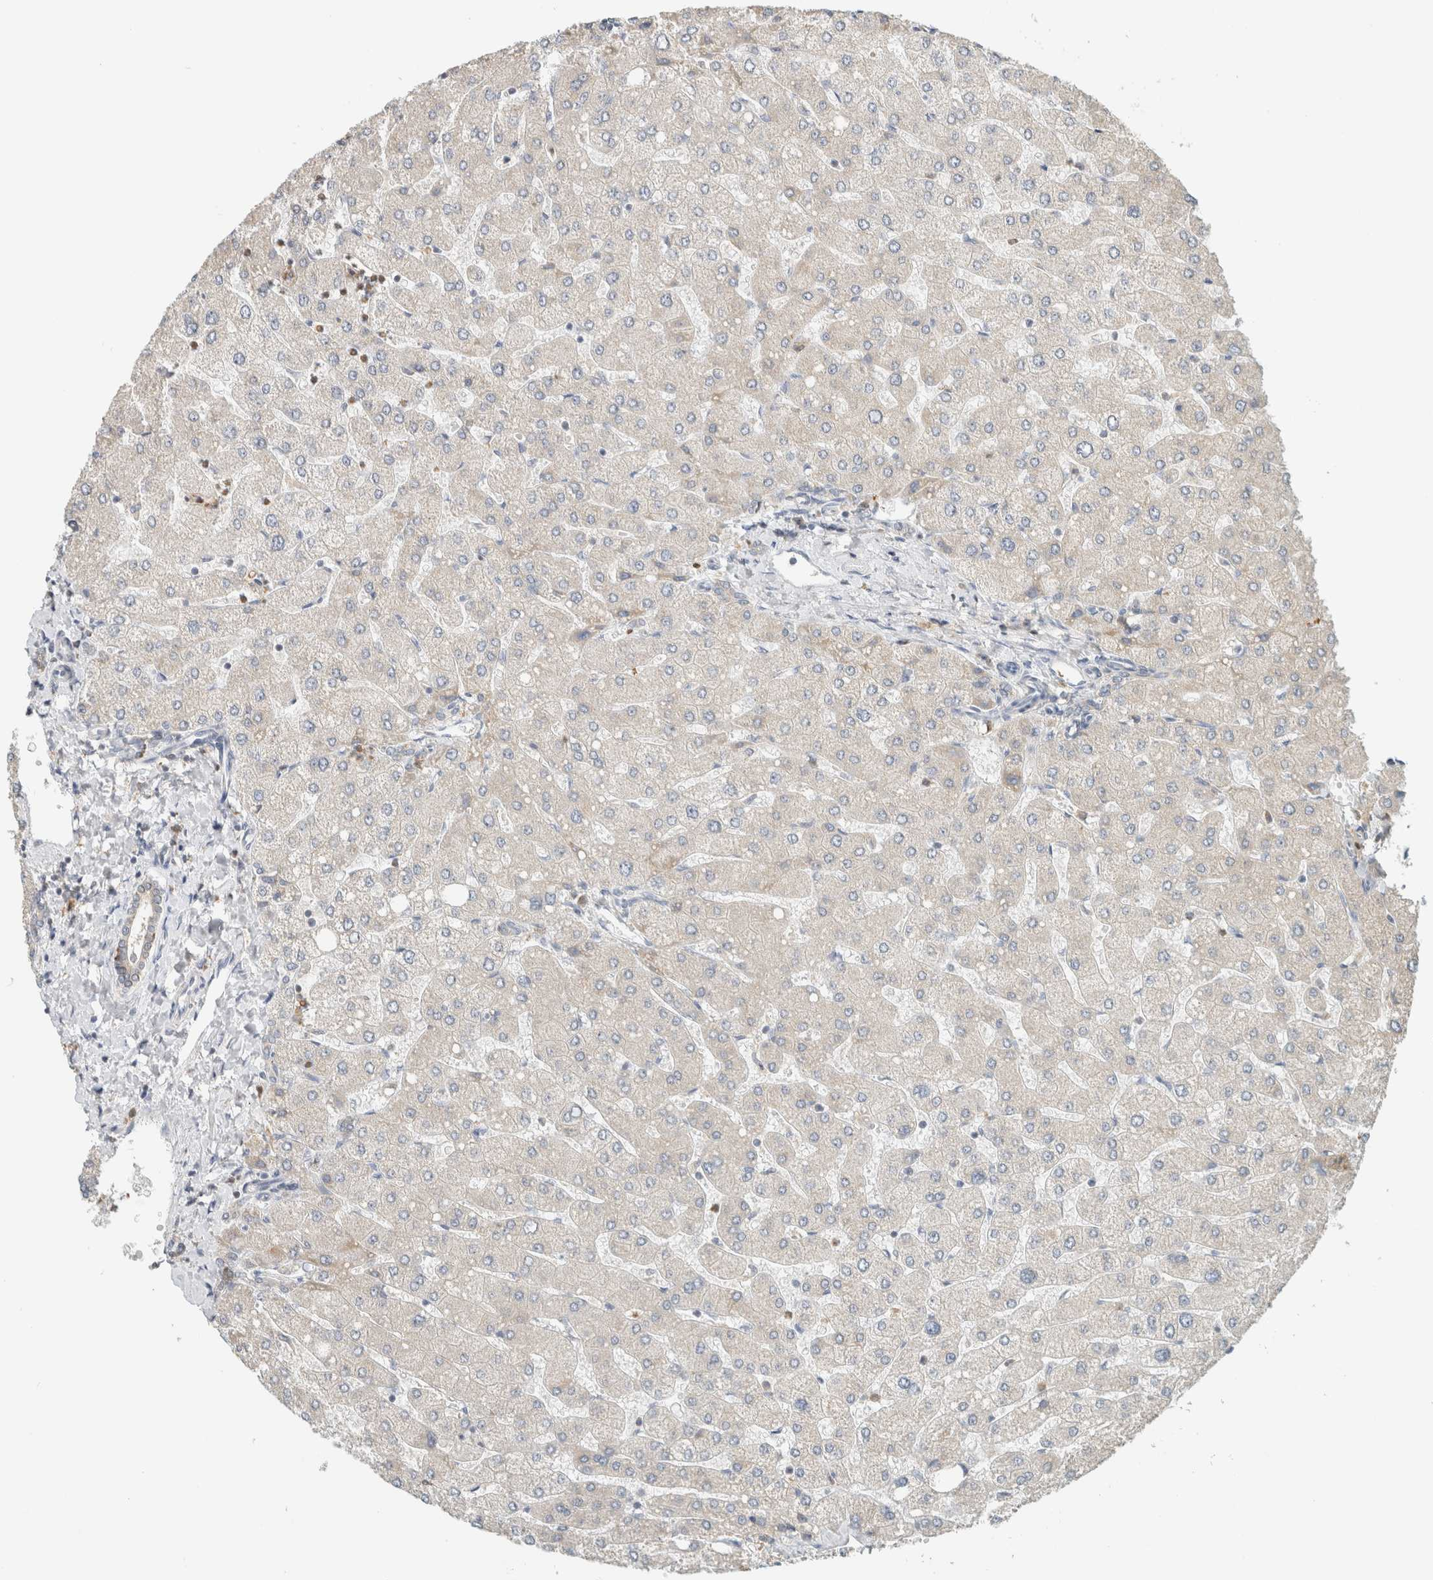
{"staining": {"intensity": "negative", "quantity": "none", "location": "none"}, "tissue": "liver", "cell_type": "Cholangiocytes", "image_type": "normal", "snomed": [{"axis": "morphology", "description": "Normal tissue, NOS"}, {"axis": "topography", "description": "Liver"}], "caption": "The immunohistochemistry (IHC) image has no significant staining in cholangiocytes of liver. (DAB (3,3'-diaminobenzidine) immunohistochemistry (IHC), high magnification).", "gene": "CAPG", "patient": {"sex": "male", "age": 55}}